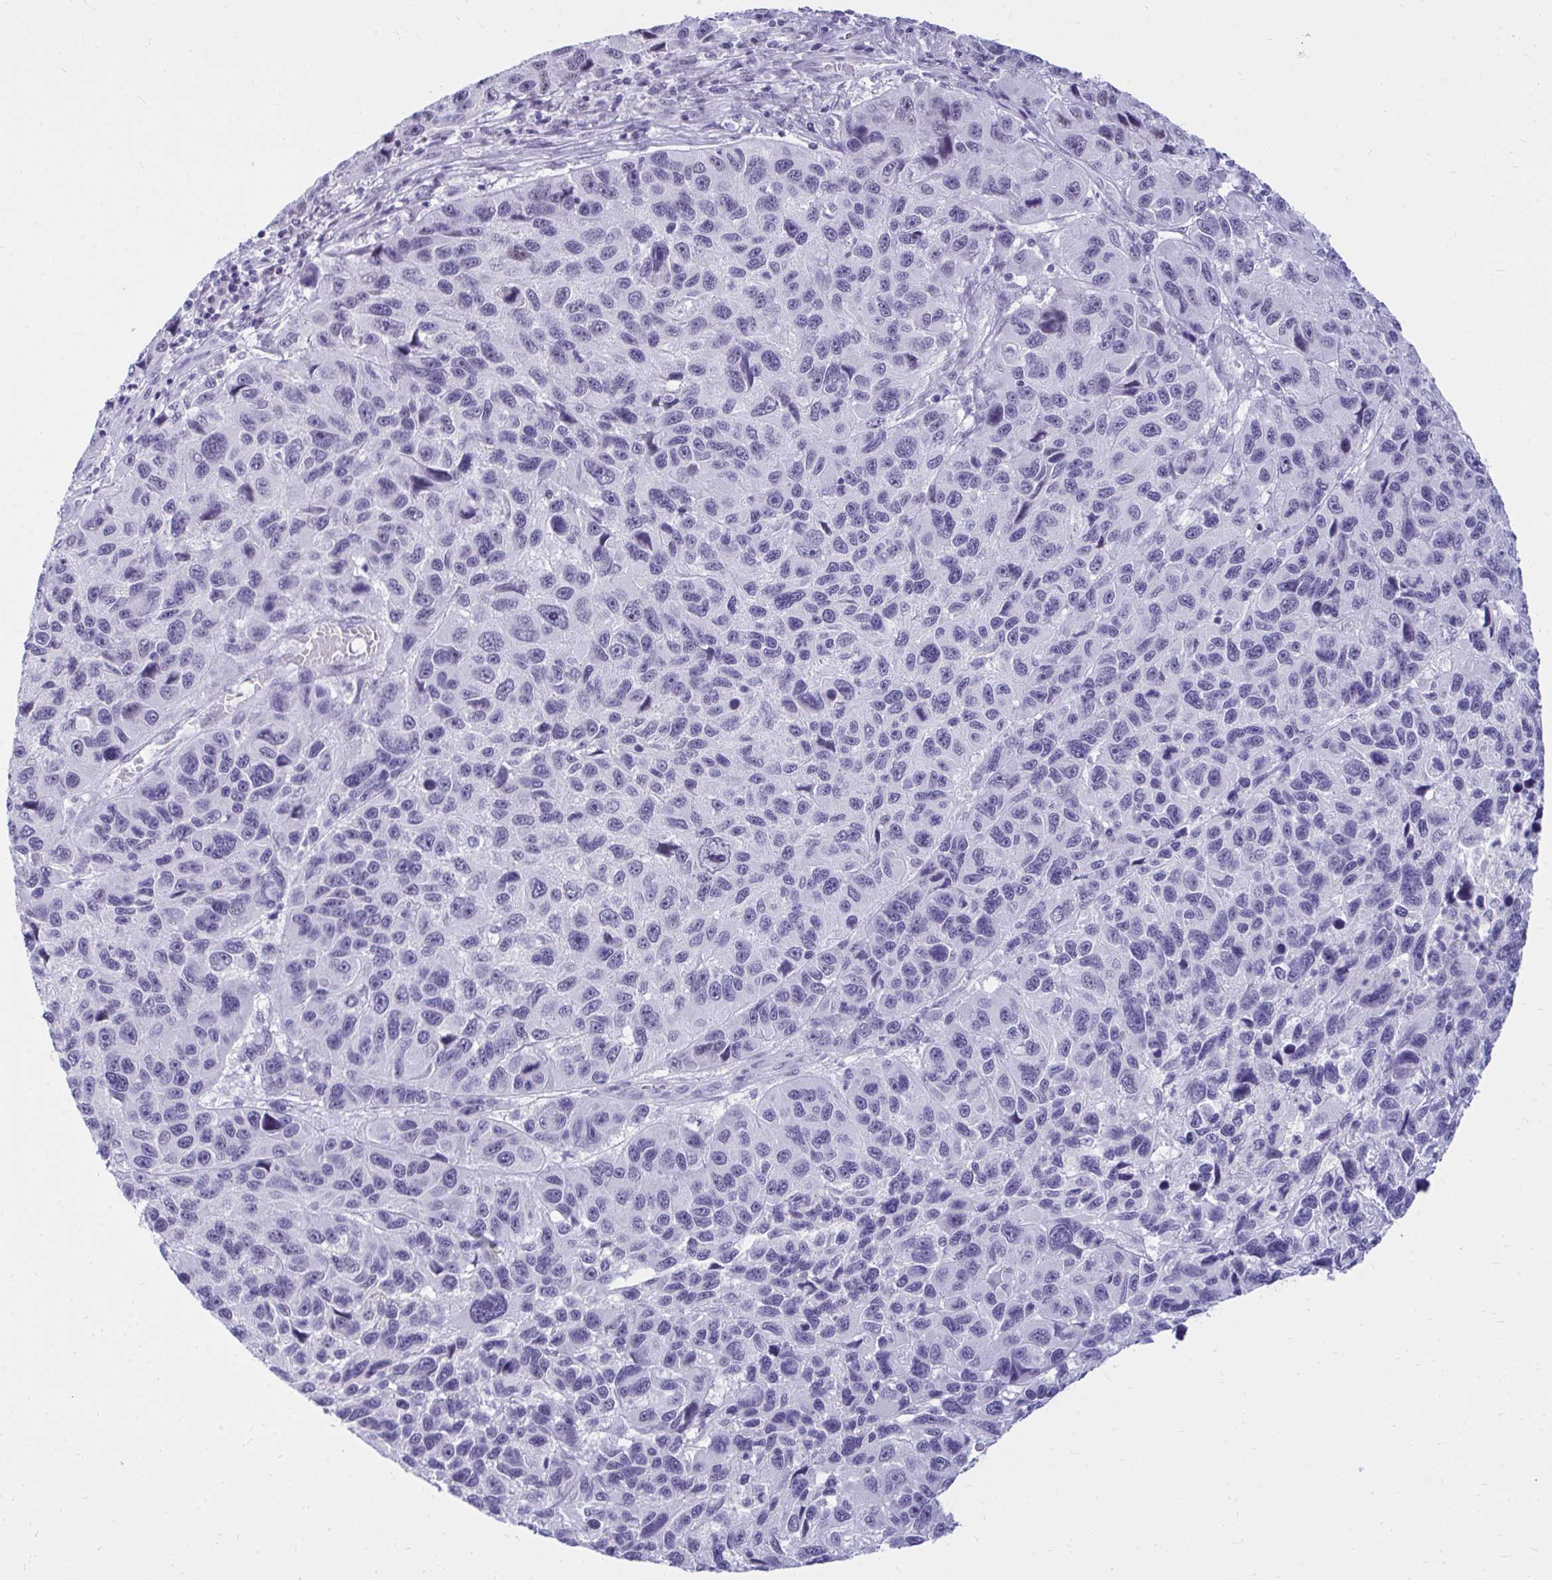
{"staining": {"intensity": "negative", "quantity": "none", "location": "none"}, "tissue": "melanoma", "cell_type": "Tumor cells", "image_type": "cancer", "snomed": [{"axis": "morphology", "description": "Malignant melanoma, NOS"}, {"axis": "topography", "description": "Skin"}], "caption": "Immunohistochemistry of melanoma exhibits no expression in tumor cells.", "gene": "OR5F1", "patient": {"sex": "male", "age": 53}}